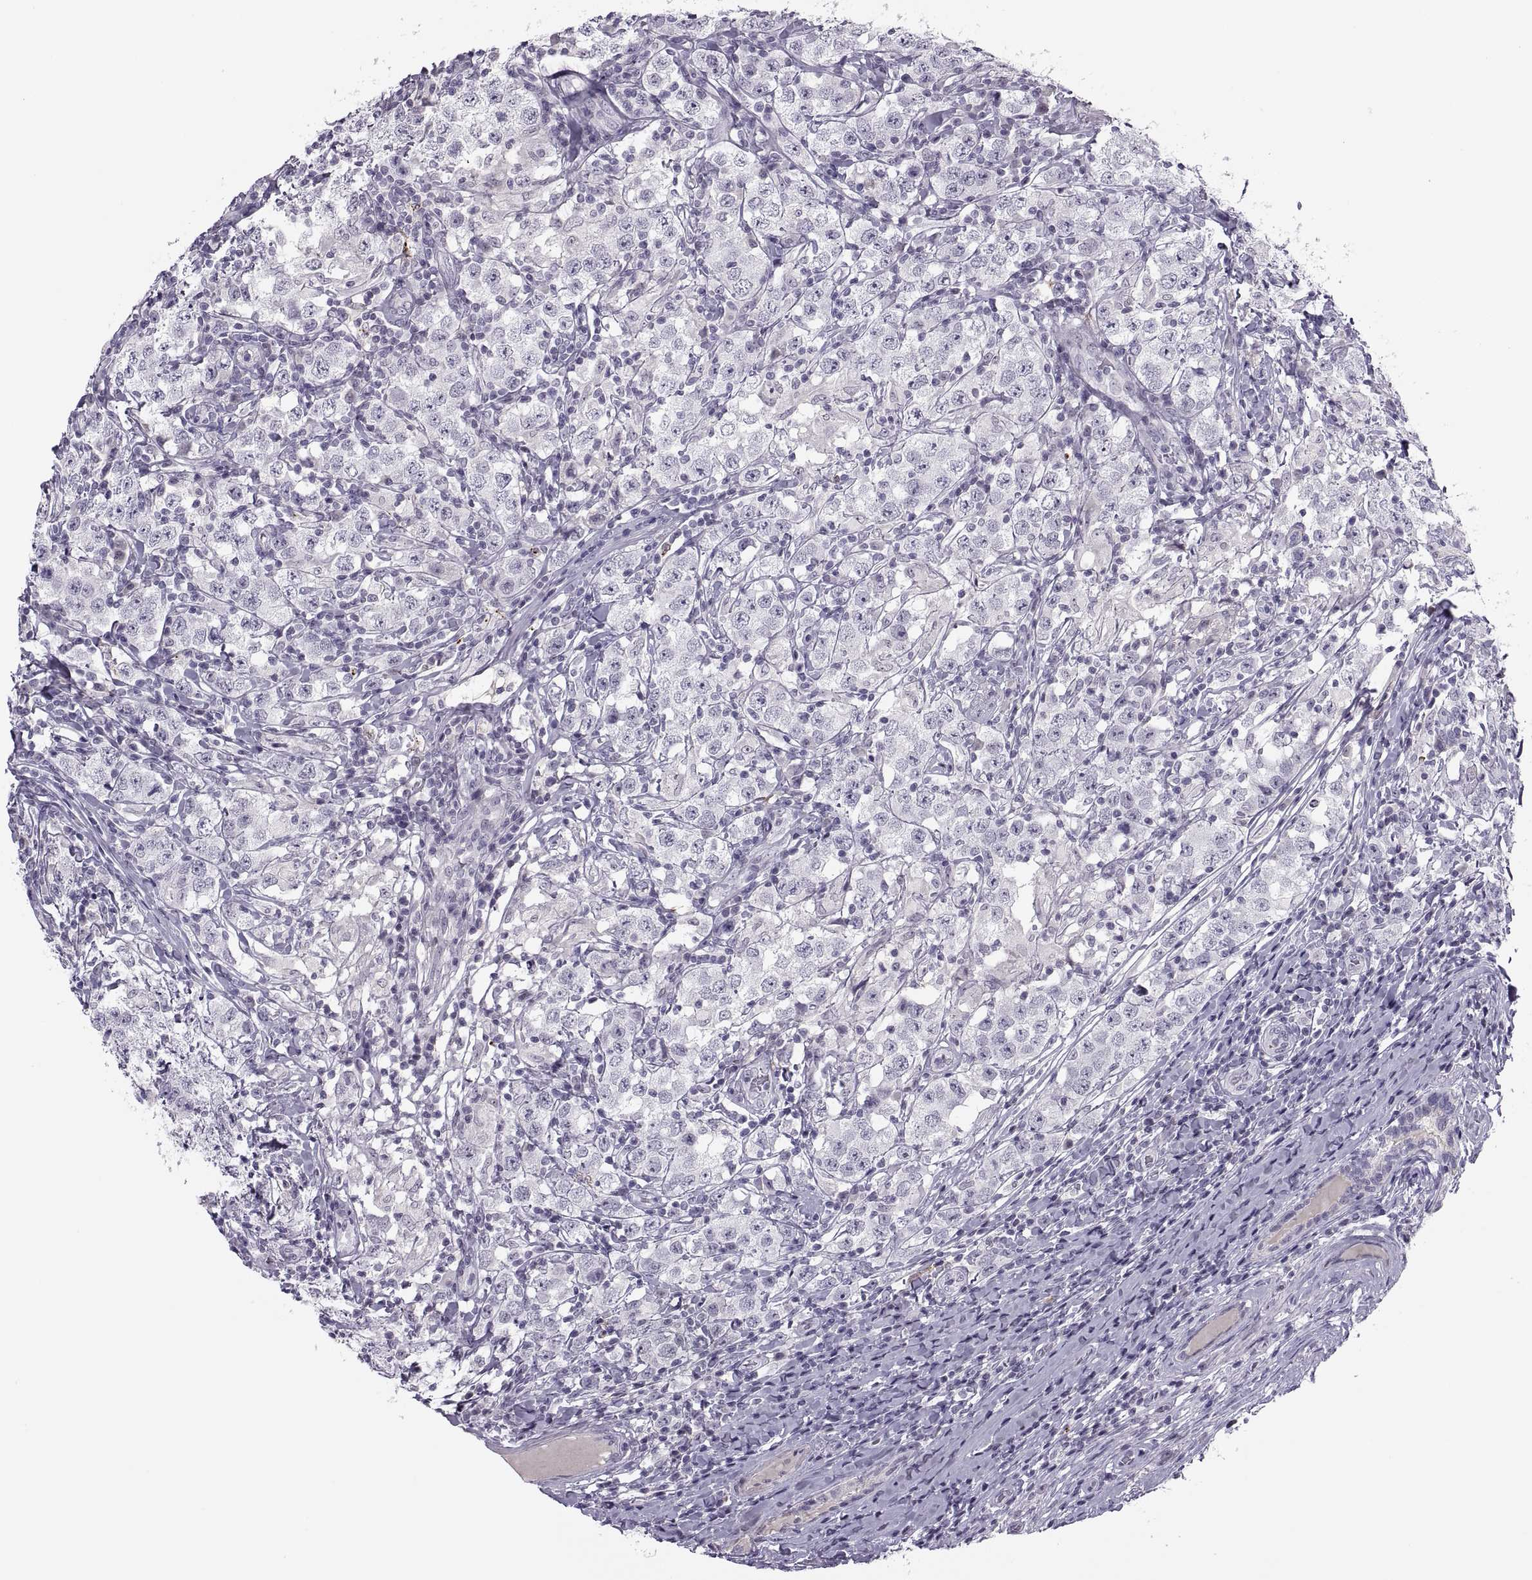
{"staining": {"intensity": "negative", "quantity": "none", "location": "none"}, "tissue": "testis cancer", "cell_type": "Tumor cells", "image_type": "cancer", "snomed": [{"axis": "morphology", "description": "Seminoma, NOS"}, {"axis": "morphology", "description": "Carcinoma, Embryonal, NOS"}, {"axis": "topography", "description": "Testis"}], "caption": "Testis seminoma stained for a protein using IHC shows no staining tumor cells.", "gene": "CHCT1", "patient": {"sex": "male", "age": 41}}